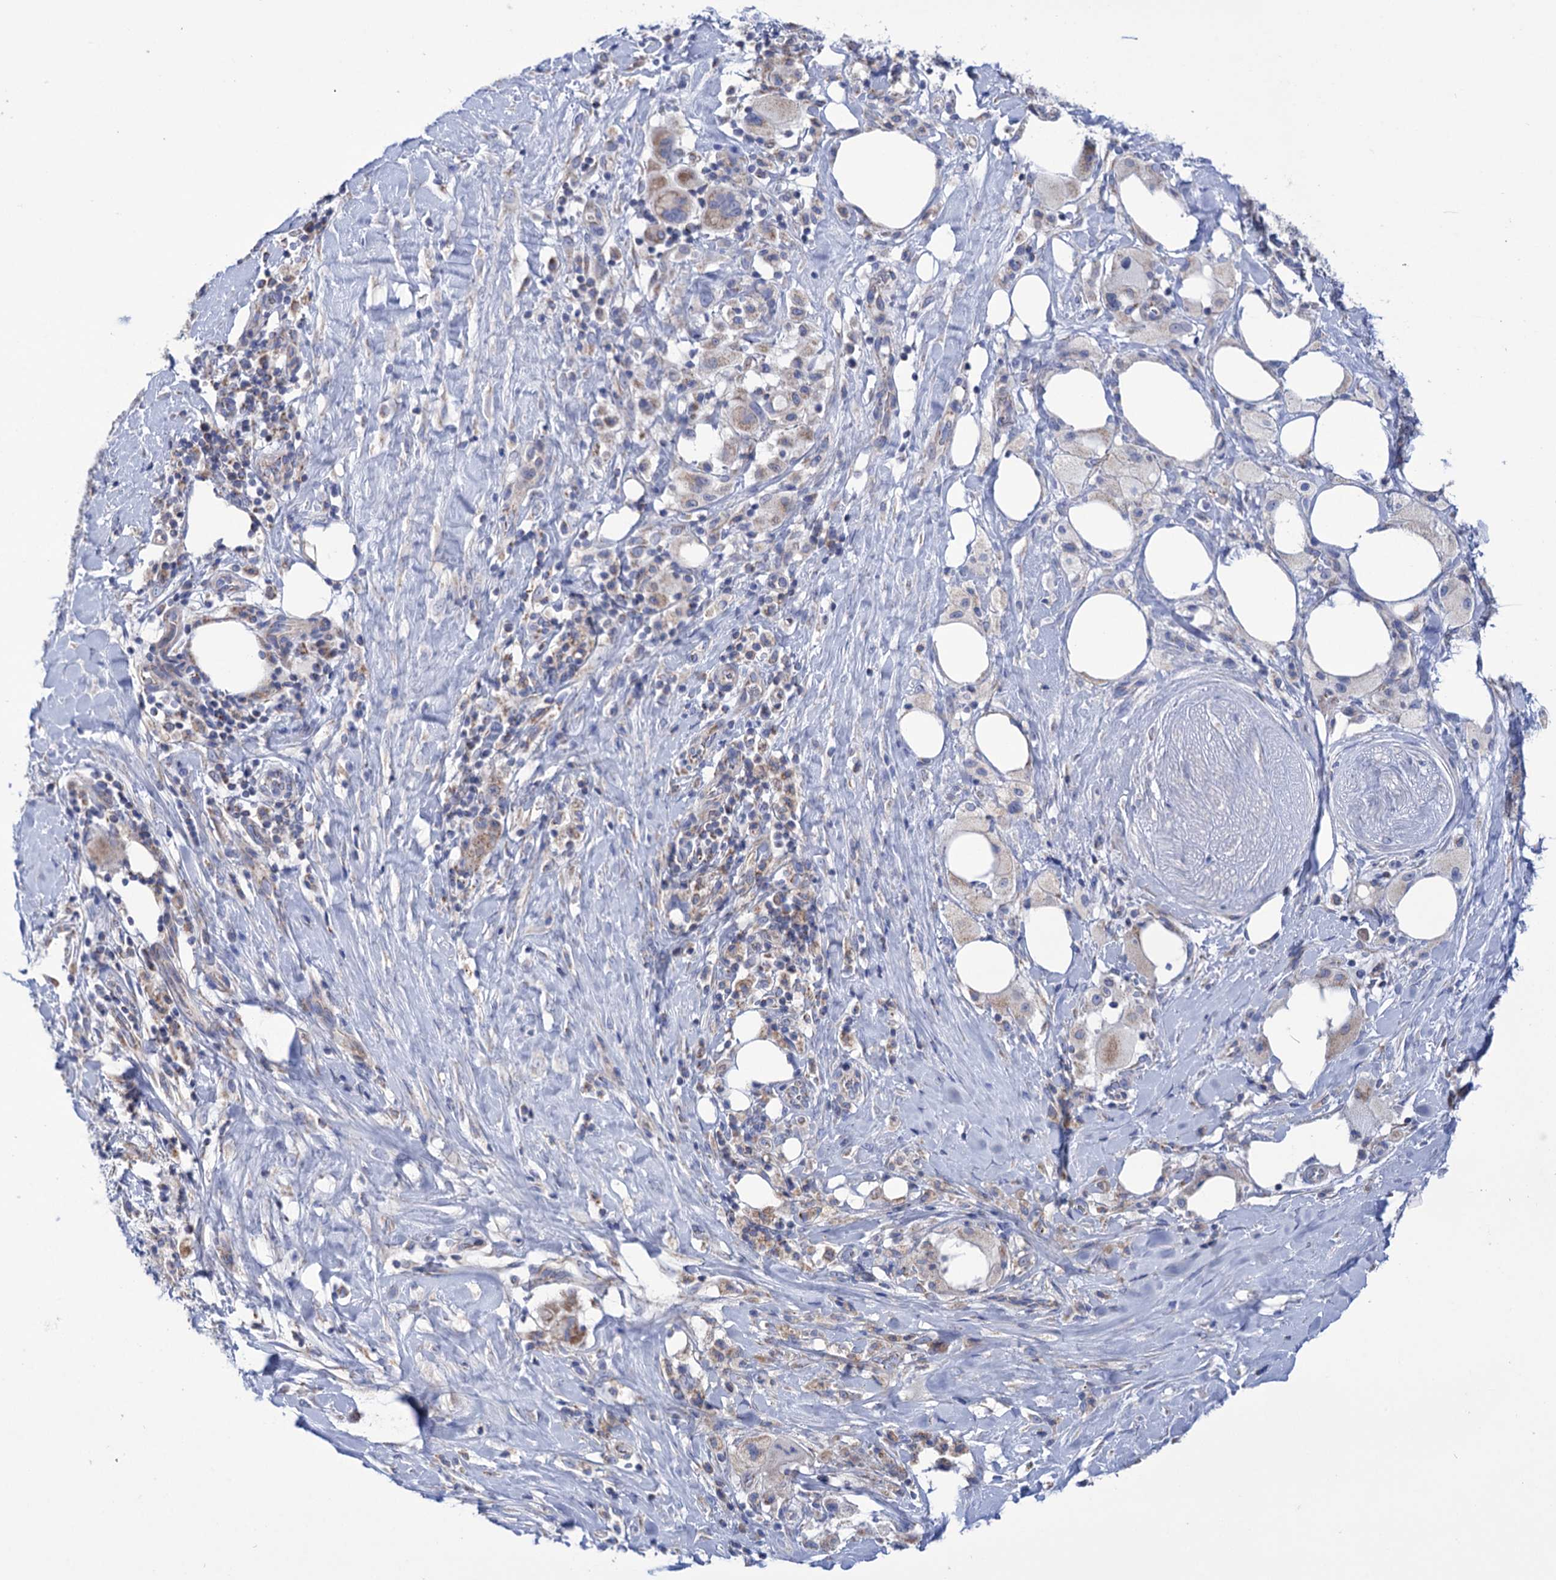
{"staining": {"intensity": "weak", "quantity": "25%-75%", "location": "cytoplasmic/membranous"}, "tissue": "pancreatic cancer", "cell_type": "Tumor cells", "image_type": "cancer", "snomed": [{"axis": "morphology", "description": "Adenocarcinoma, NOS"}, {"axis": "topography", "description": "Pancreas"}], "caption": "Protein expression analysis of pancreatic cancer shows weak cytoplasmic/membranous staining in approximately 25%-75% of tumor cells. Using DAB (brown) and hematoxylin (blue) stains, captured at high magnification using brightfield microscopy.", "gene": "YARS2", "patient": {"sex": "male", "age": 58}}